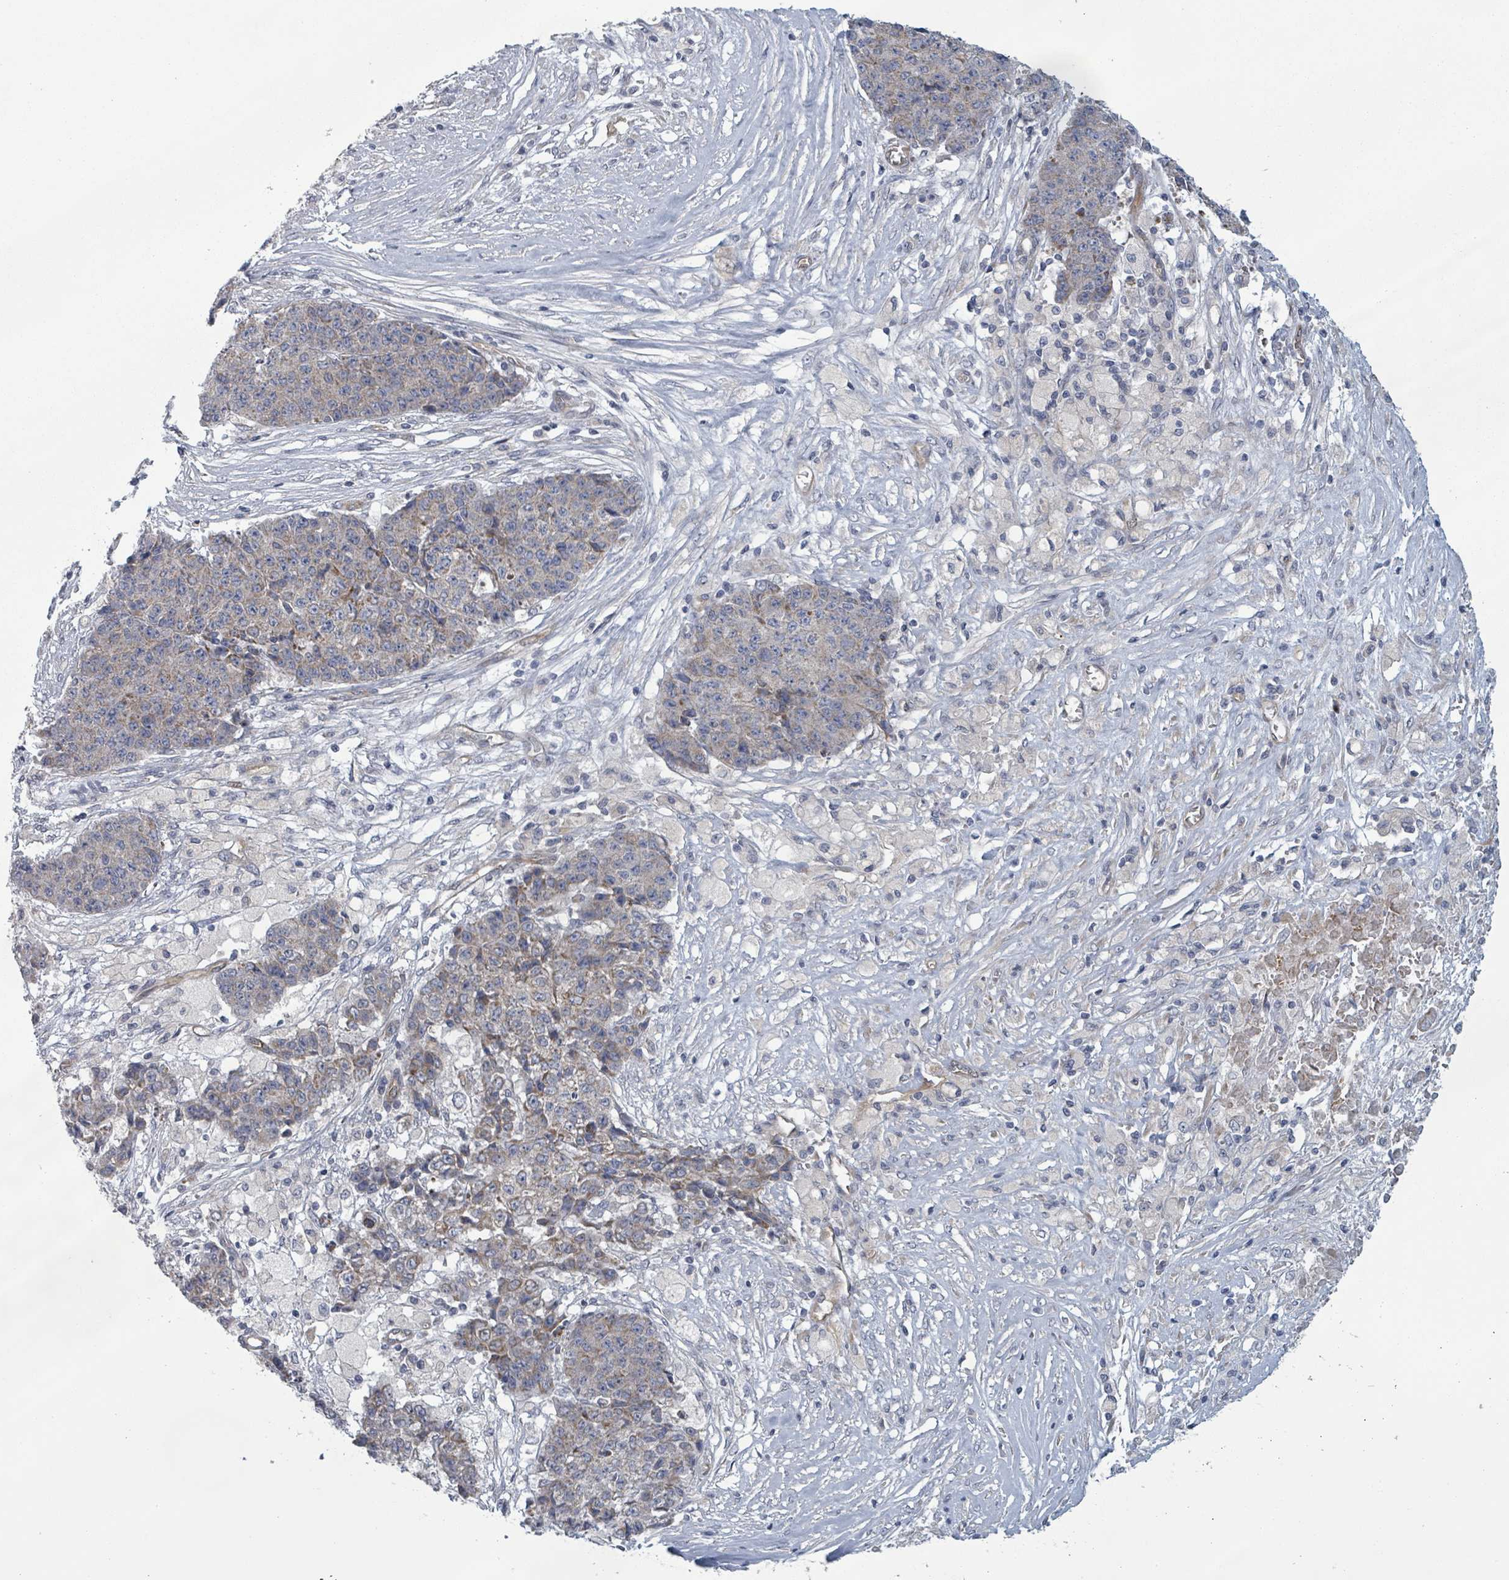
{"staining": {"intensity": "weak", "quantity": ">75%", "location": "cytoplasmic/membranous"}, "tissue": "ovarian cancer", "cell_type": "Tumor cells", "image_type": "cancer", "snomed": [{"axis": "morphology", "description": "Carcinoma, endometroid"}, {"axis": "topography", "description": "Ovary"}], "caption": "Tumor cells show low levels of weak cytoplasmic/membranous staining in approximately >75% of cells in endometroid carcinoma (ovarian).", "gene": "FKBP1A", "patient": {"sex": "female", "age": 42}}